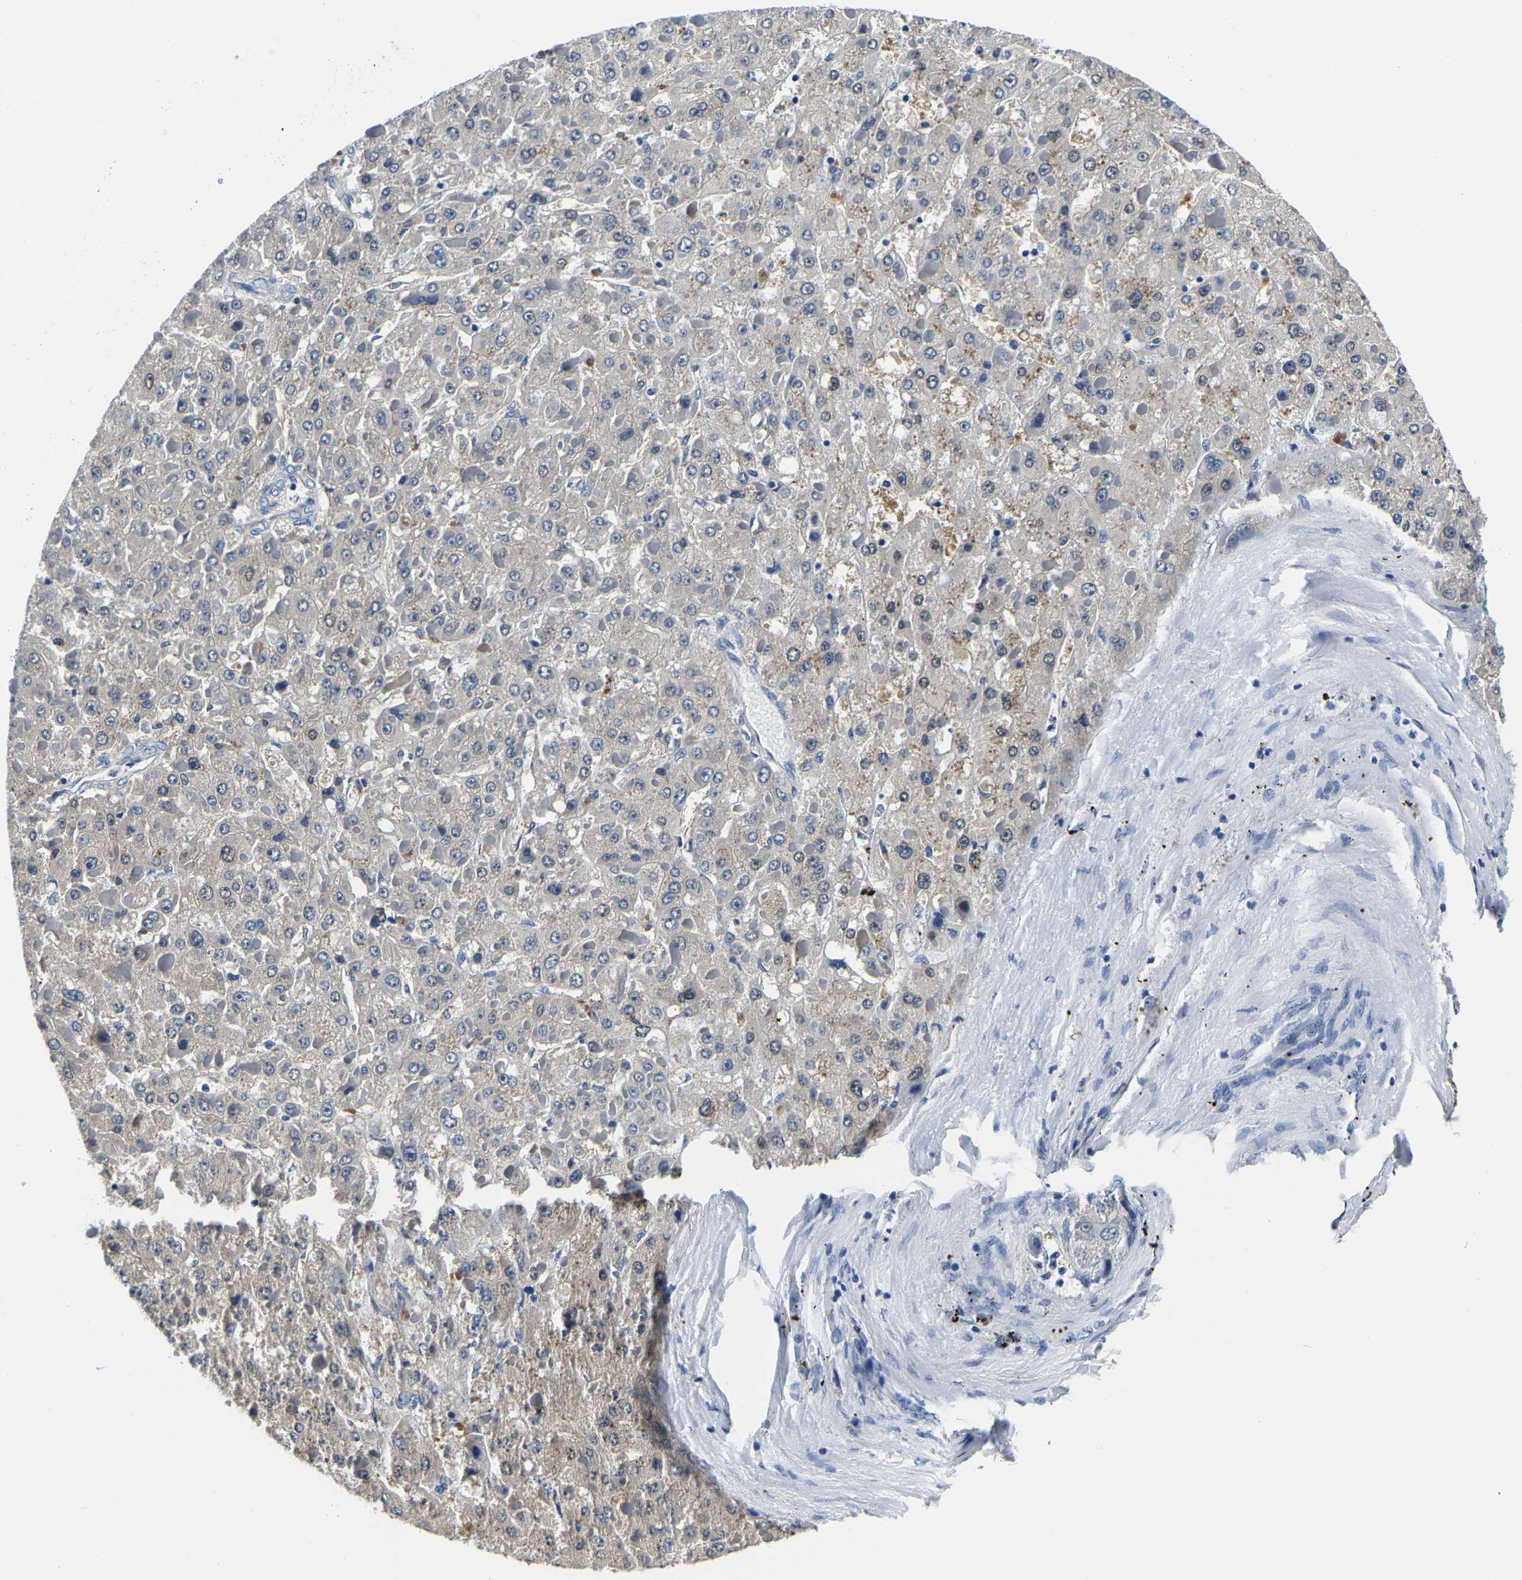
{"staining": {"intensity": "negative", "quantity": "none", "location": "none"}, "tissue": "liver cancer", "cell_type": "Tumor cells", "image_type": "cancer", "snomed": [{"axis": "morphology", "description": "Carcinoma, Hepatocellular, NOS"}, {"axis": "topography", "description": "Liver"}], "caption": "High magnification brightfield microscopy of liver cancer (hepatocellular carcinoma) stained with DAB (3,3'-diaminobenzidine) (brown) and counterstained with hematoxylin (blue): tumor cells show no significant expression.", "gene": "ACO1", "patient": {"sex": "female", "age": 73}}